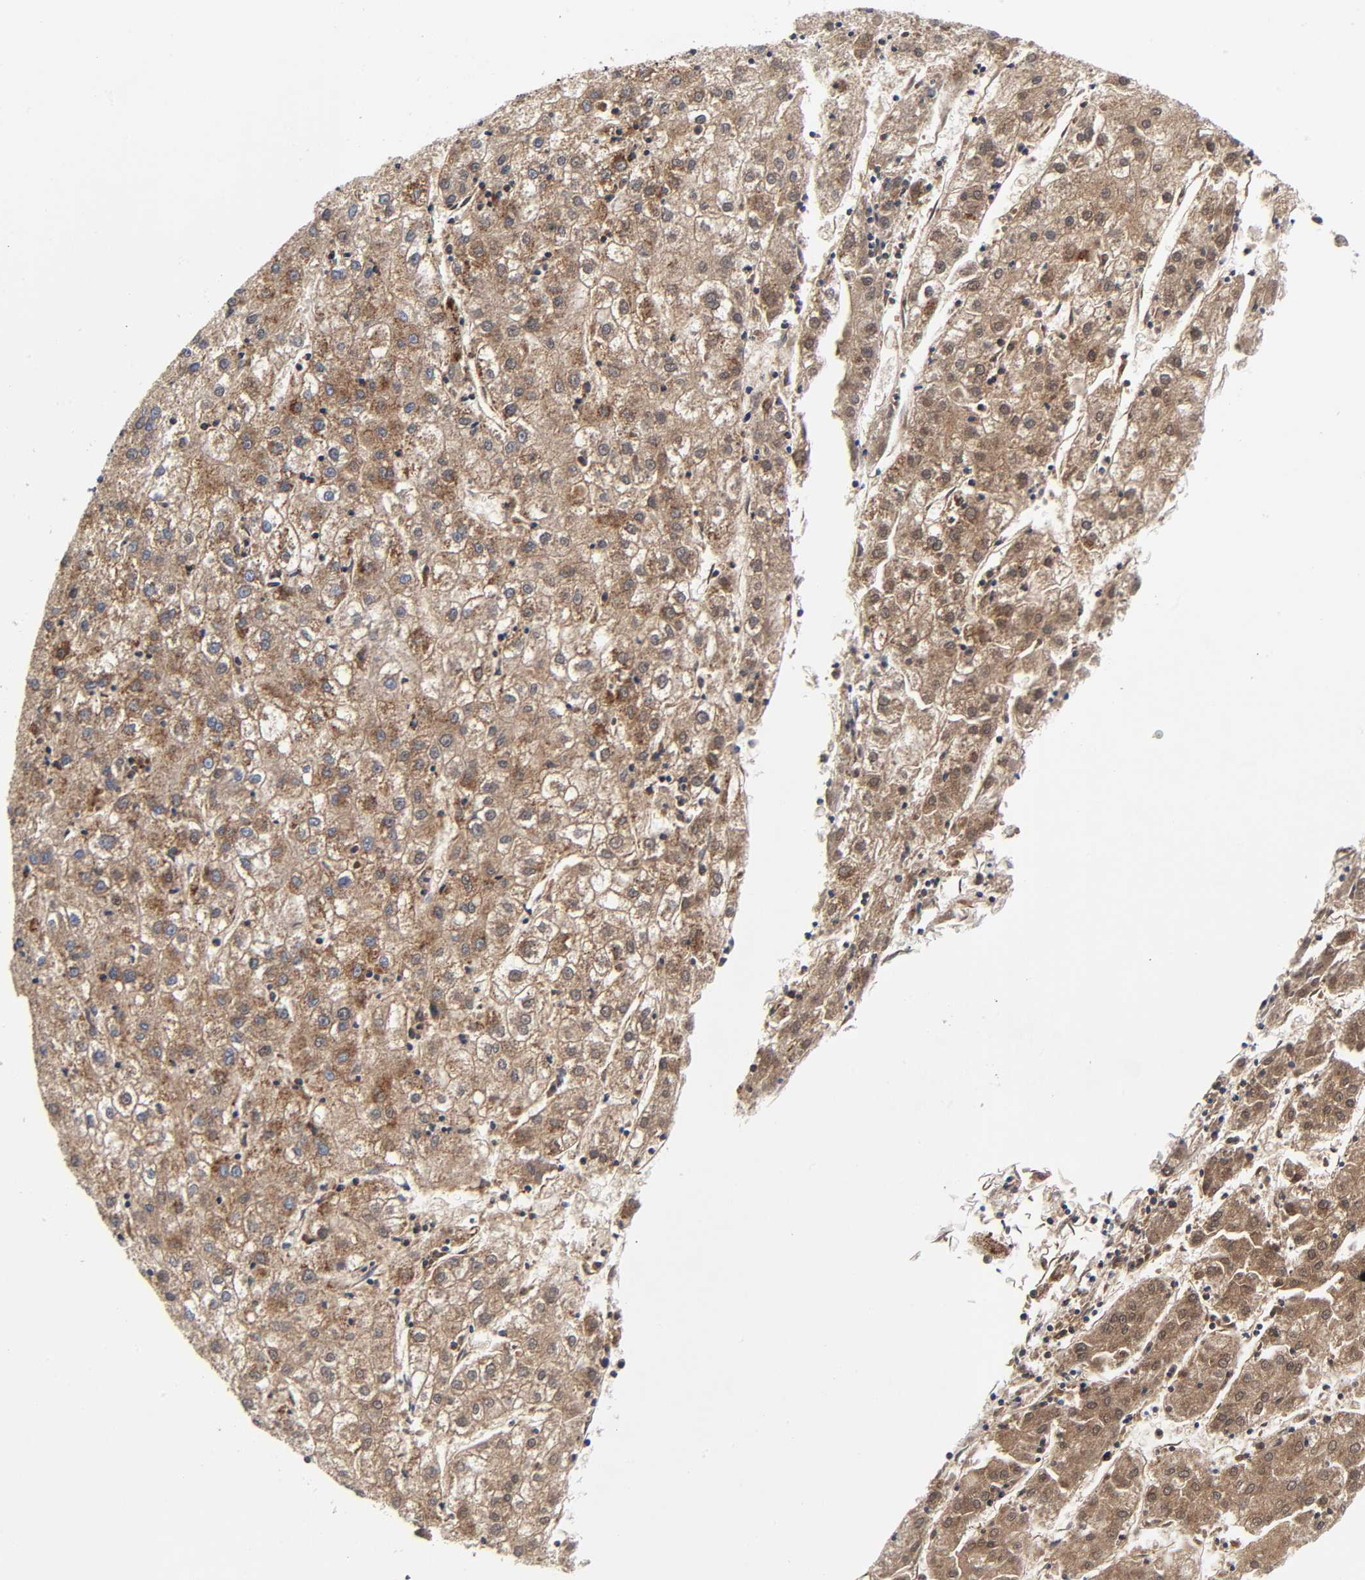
{"staining": {"intensity": "strong", "quantity": ">75%", "location": "cytoplasmic/membranous"}, "tissue": "liver cancer", "cell_type": "Tumor cells", "image_type": "cancer", "snomed": [{"axis": "morphology", "description": "Carcinoma, Hepatocellular, NOS"}, {"axis": "topography", "description": "Liver"}], "caption": "High-magnification brightfield microscopy of hepatocellular carcinoma (liver) stained with DAB (brown) and counterstained with hematoxylin (blue). tumor cells exhibit strong cytoplasmic/membranous expression is identified in about>75% of cells. The protein of interest is shown in brown color, while the nuclei are stained blue.", "gene": "AOPEP", "patient": {"sex": "male", "age": 72}}